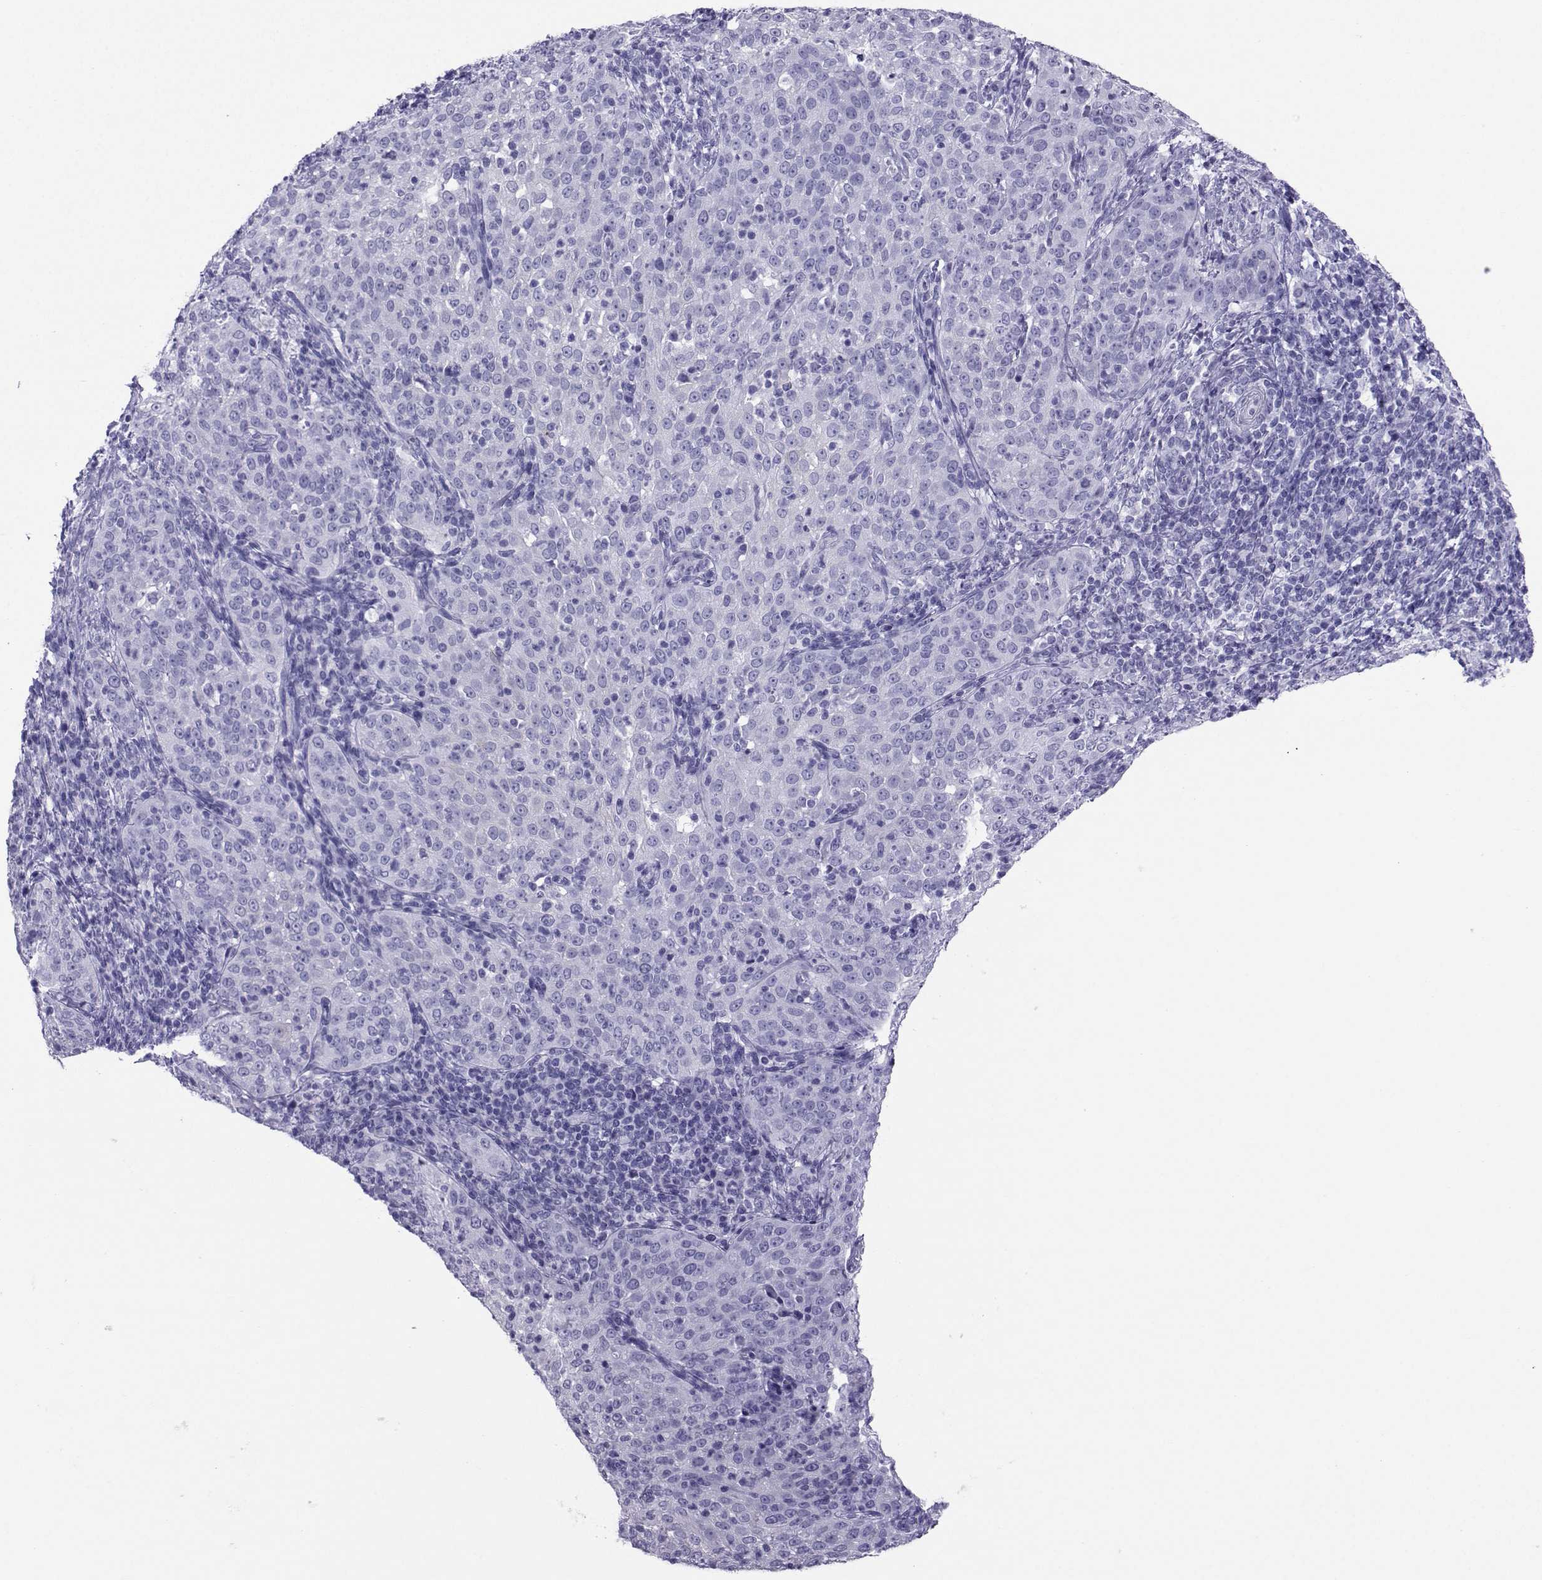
{"staining": {"intensity": "negative", "quantity": "none", "location": "none"}, "tissue": "cervical cancer", "cell_type": "Tumor cells", "image_type": "cancer", "snomed": [{"axis": "morphology", "description": "Squamous cell carcinoma, NOS"}, {"axis": "topography", "description": "Cervix"}], "caption": "Tumor cells are negative for protein expression in human cervical cancer (squamous cell carcinoma).", "gene": "LORICRIN", "patient": {"sex": "female", "age": 51}}